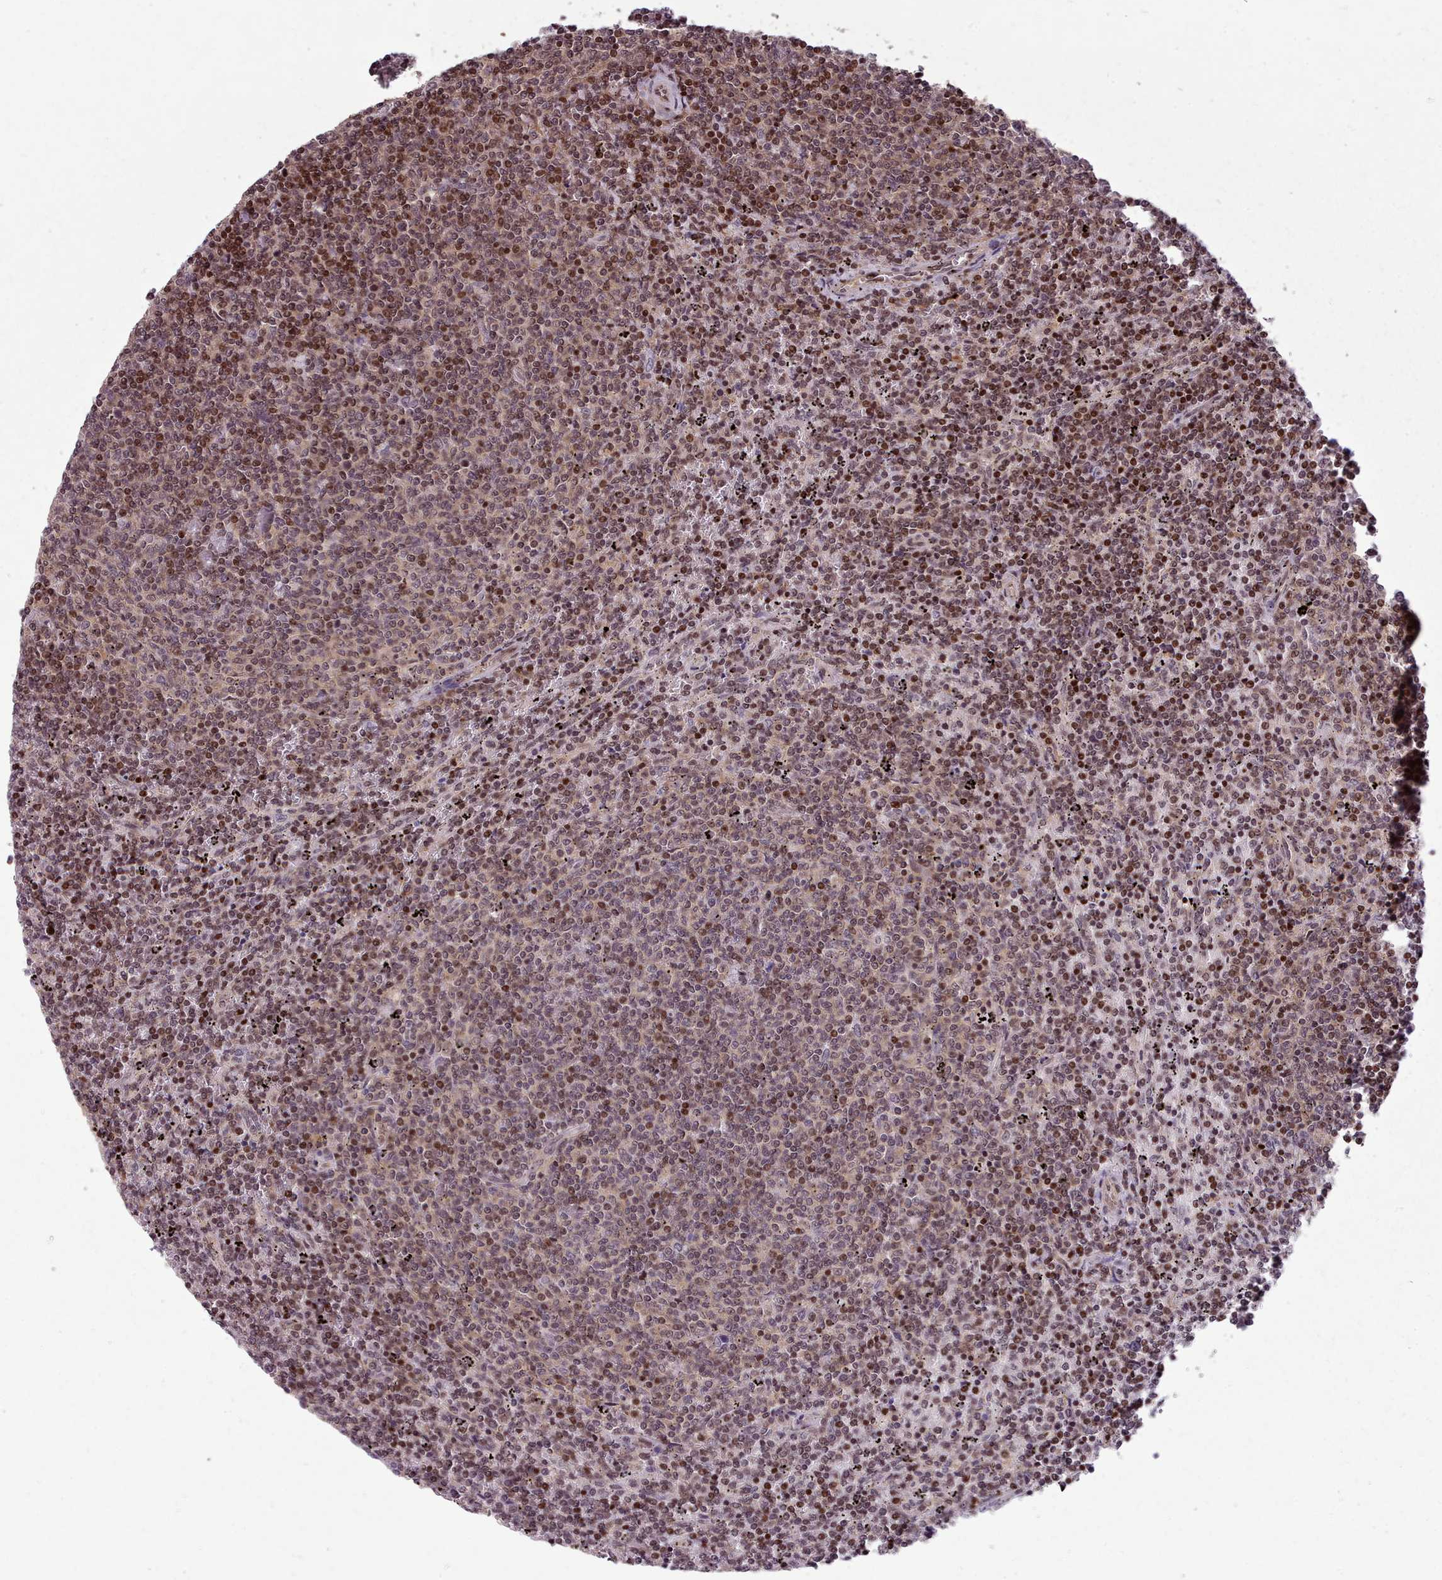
{"staining": {"intensity": "moderate", "quantity": ">75%", "location": "nuclear"}, "tissue": "lymphoma", "cell_type": "Tumor cells", "image_type": "cancer", "snomed": [{"axis": "morphology", "description": "Malignant lymphoma, non-Hodgkin's type, Low grade"}, {"axis": "topography", "description": "Spleen"}], "caption": "There is medium levels of moderate nuclear staining in tumor cells of lymphoma, as demonstrated by immunohistochemical staining (brown color).", "gene": "ENSA", "patient": {"sex": "female", "age": 50}}